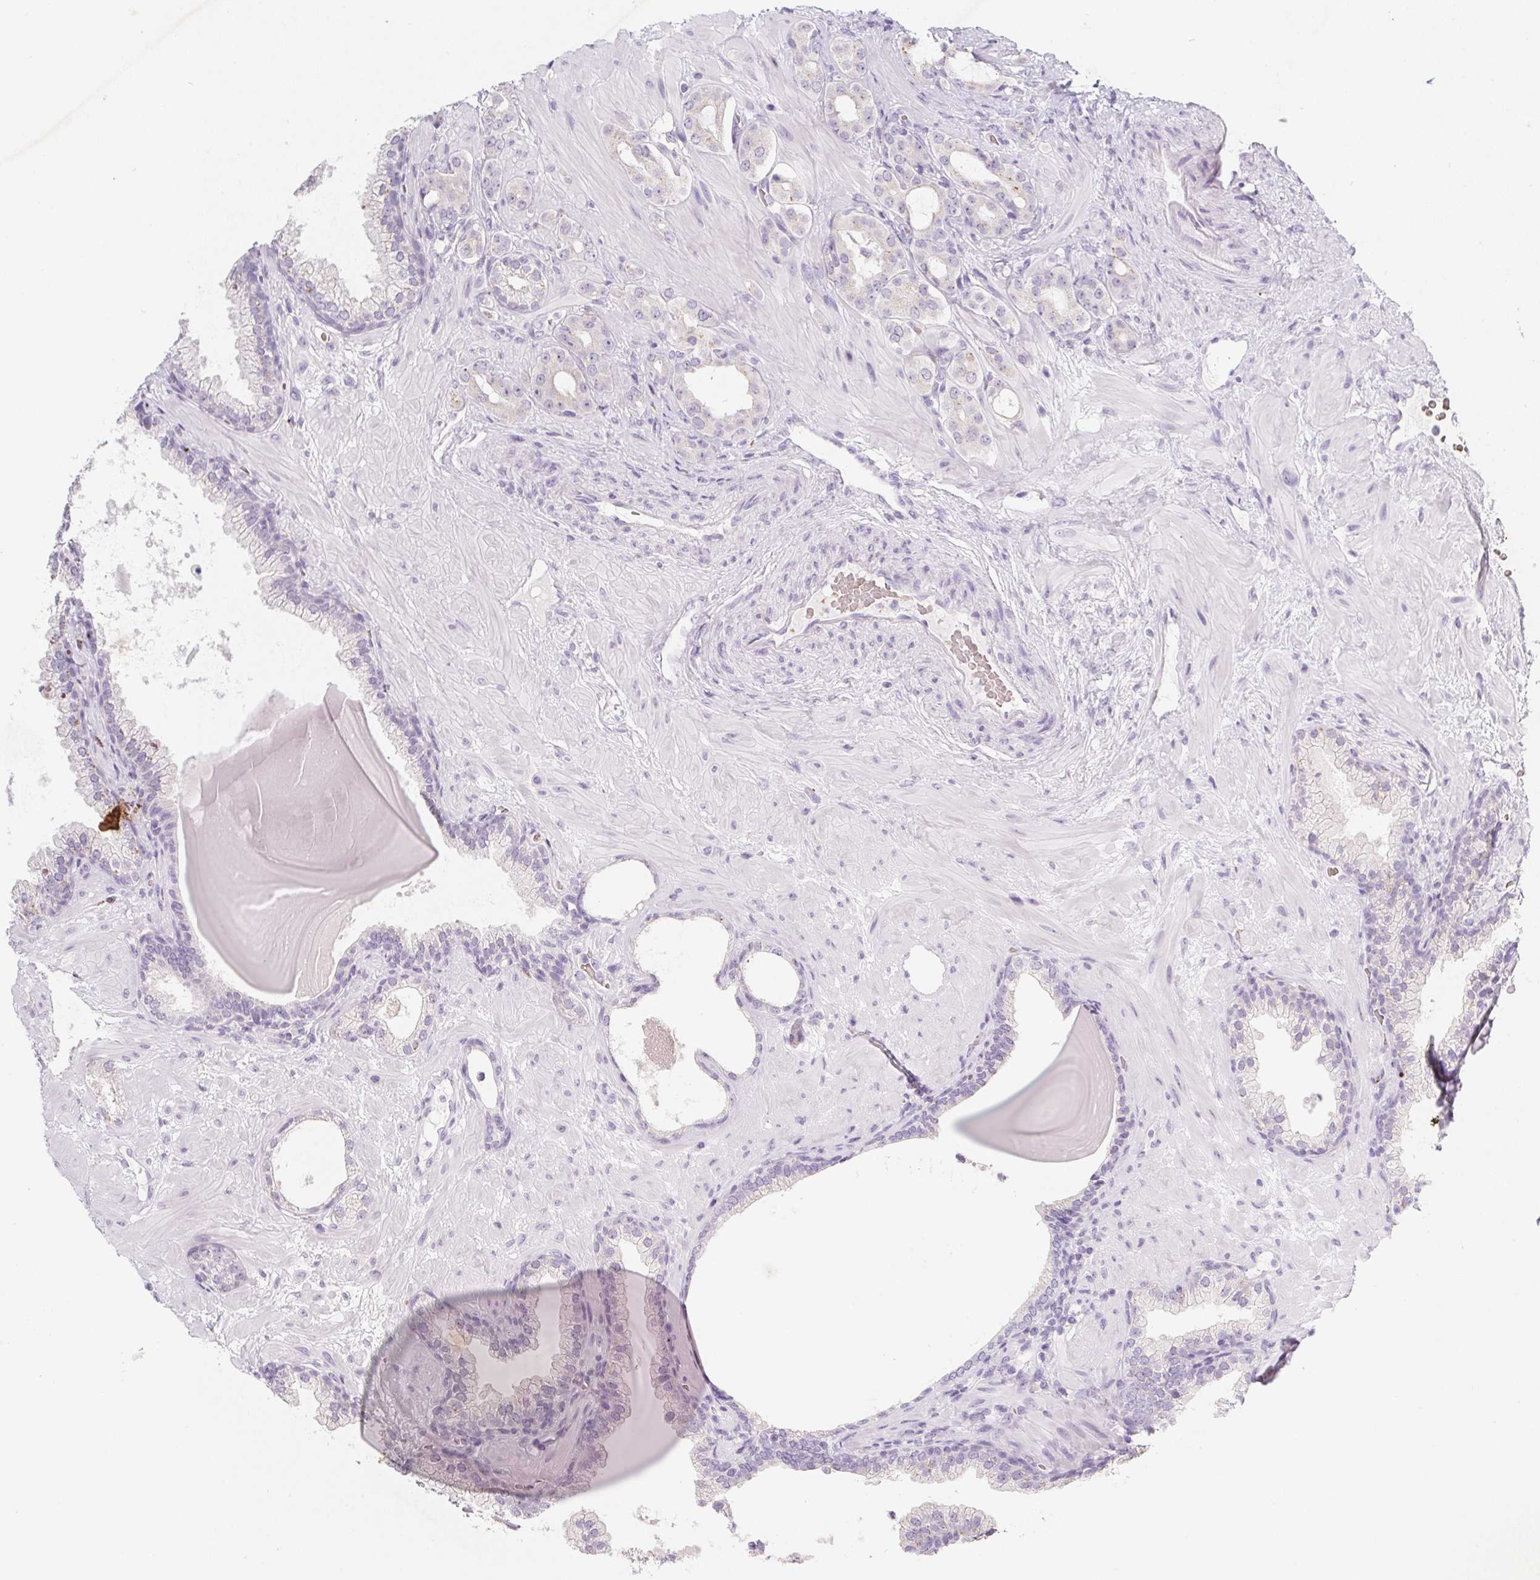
{"staining": {"intensity": "negative", "quantity": "none", "location": "none"}, "tissue": "prostate cancer", "cell_type": "Tumor cells", "image_type": "cancer", "snomed": [{"axis": "morphology", "description": "Adenocarcinoma, Low grade"}, {"axis": "topography", "description": "Prostate"}], "caption": "The photomicrograph displays no staining of tumor cells in prostate cancer. The staining was performed using DAB (3,3'-diaminobenzidine) to visualize the protein expression in brown, while the nuclei were stained in blue with hematoxylin (Magnification: 20x).", "gene": "DCD", "patient": {"sex": "male", "age": 57}}